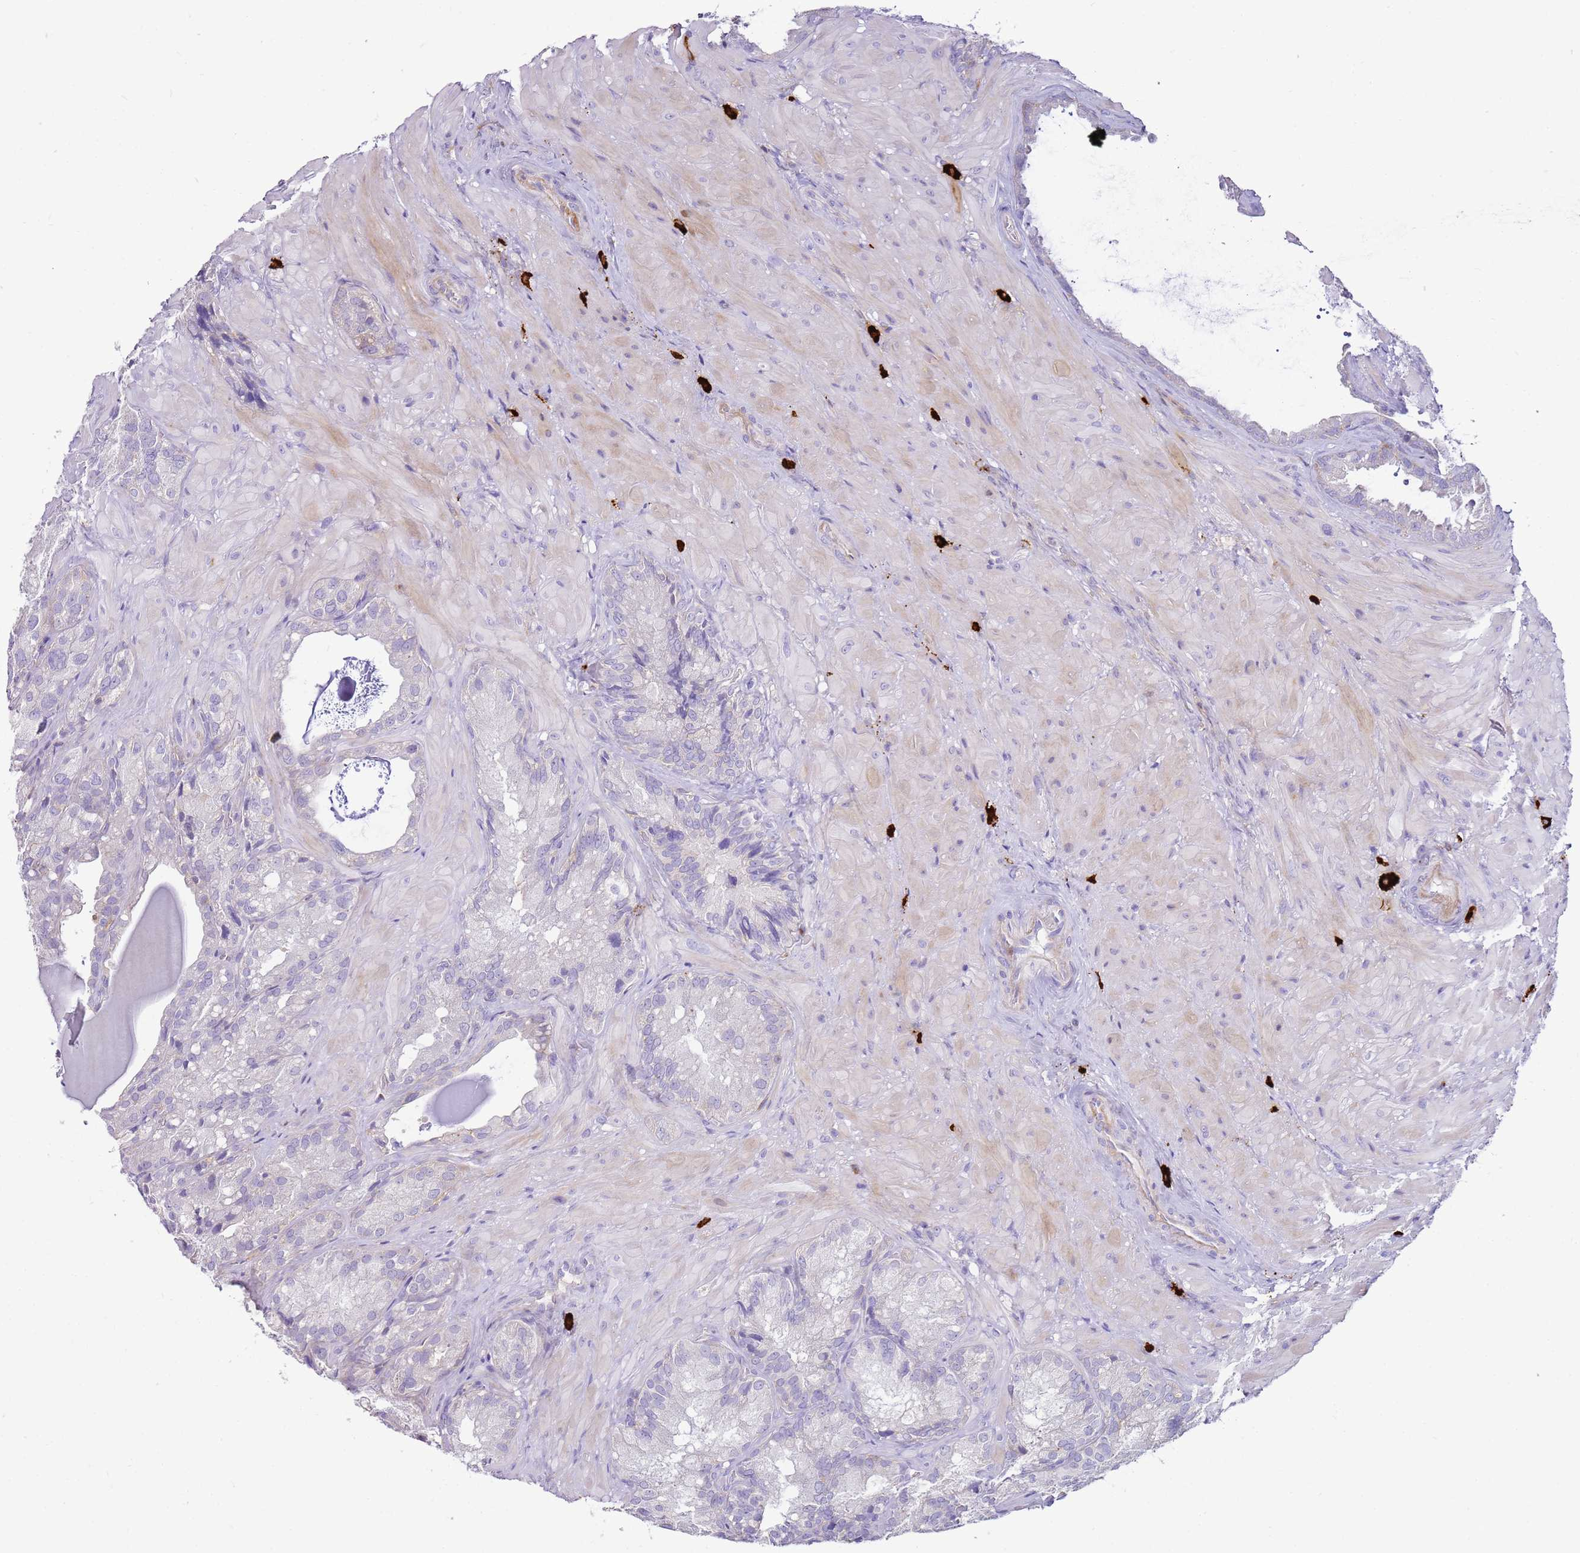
{"staining": {"intensity": "negative", "quantity": "none", "location": "none"}, "tissue": "seminal vesicle", "cell_type": "Glandular cells", "image_type": "normal", "snomed": [{"axis": "morphology", "description": "Normal tissue, NOS"}, {"axis": "topography", "description": "Seminal veicle"}], "caption": "This is an IHC histopathology image of benign human seminal vesicle. There is no positivity in glandular cells.", "gene": "FPR1", "patient": {"sex": "male", "age": 62}}